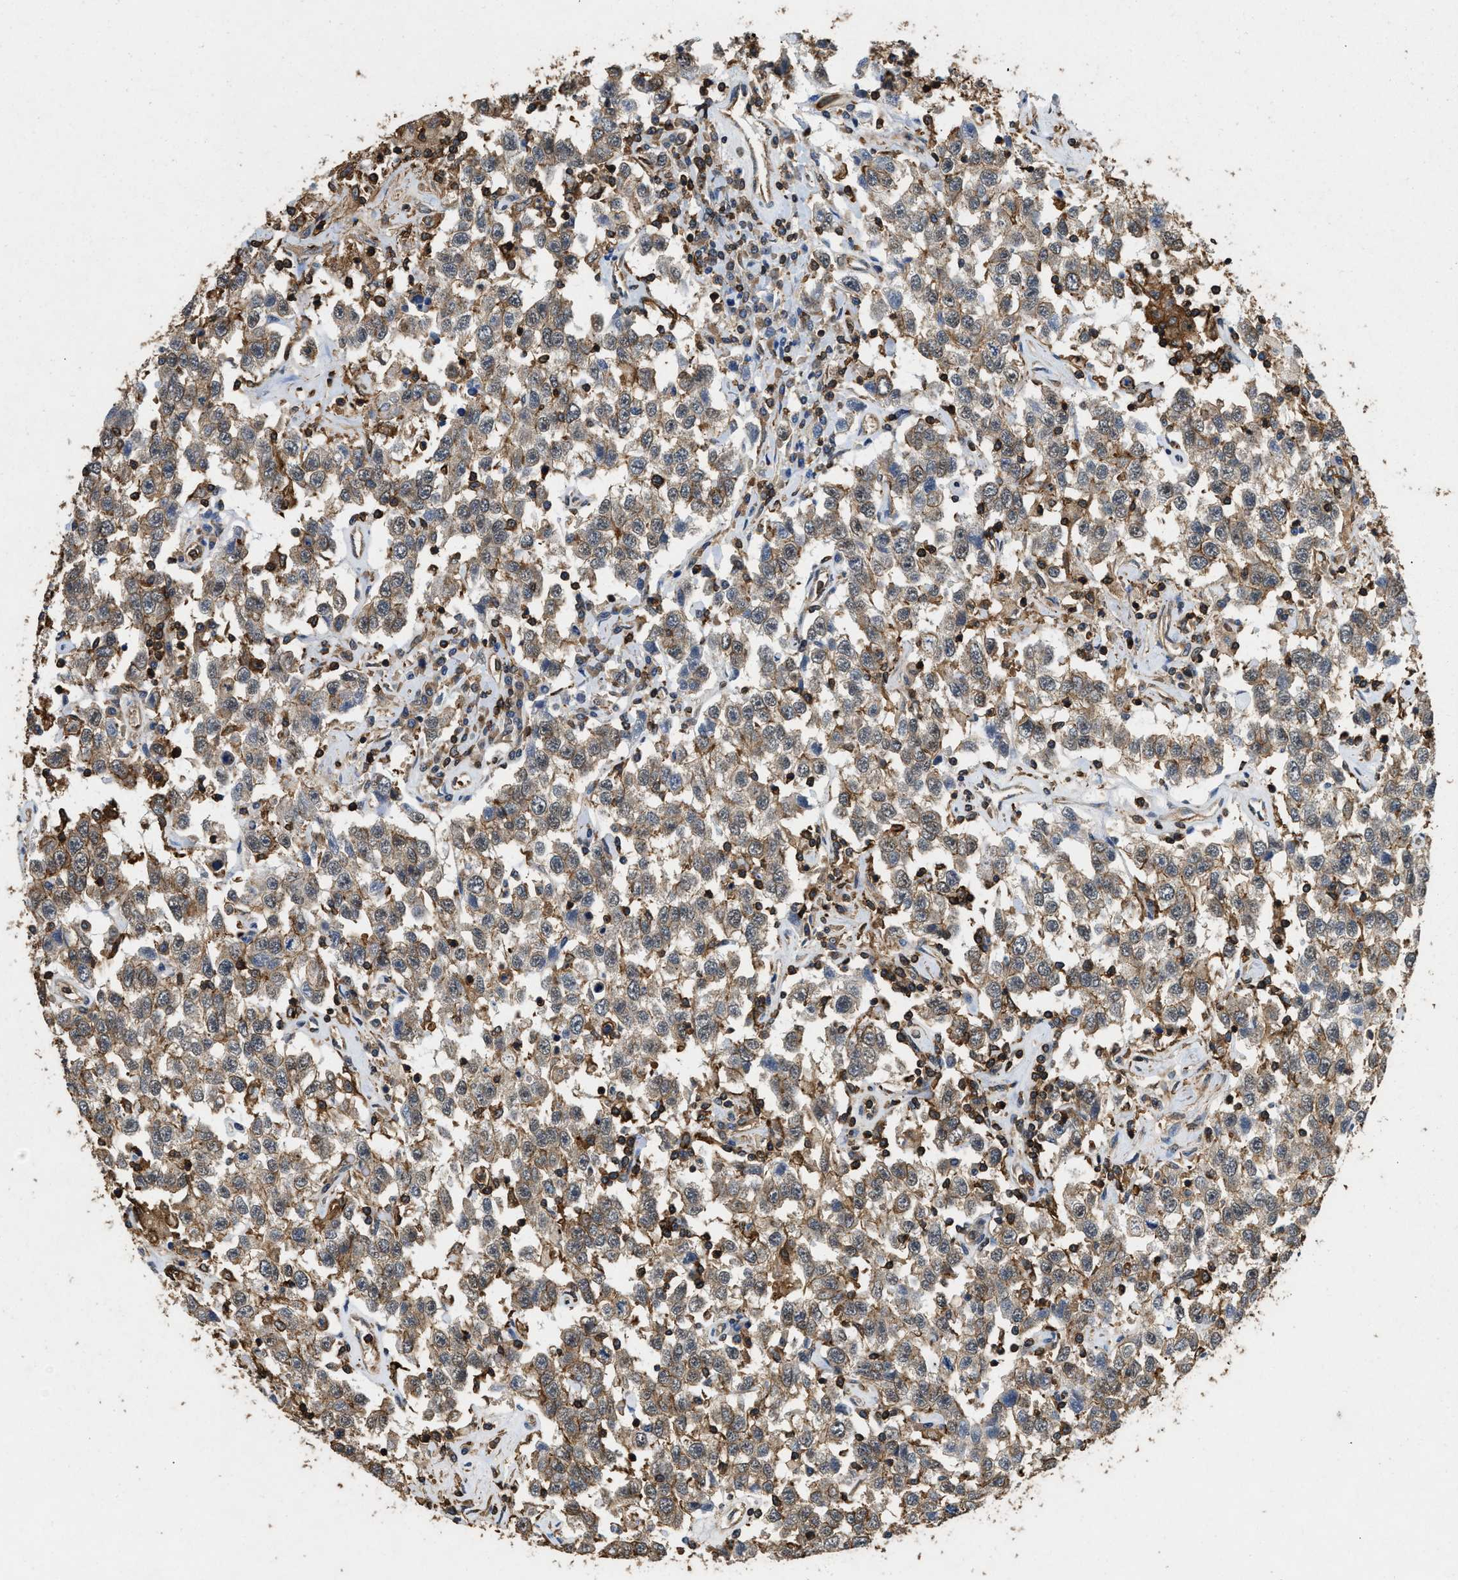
{"staining": {"intensity": "weak", "quantity": ">75%", "location": "cytoplasmic/membranous"}, "tissue": "testis cancer", "cell_type": "Tumor cells", "image_type": "cancer", "snomed": [{"axis": "morphology", "description": "Seminoma, NOS"}, {"axis": "topography", "description": "Testis"}], "caption": "Immunohistochemical staining of human testis cancer (seminoma) reveals low levels of weak cytoplasmic/membranous positivity in approximately >75% of tumor cells.", "gene": "LINGO2", "patient": {"sex": "male", "age": 41}}